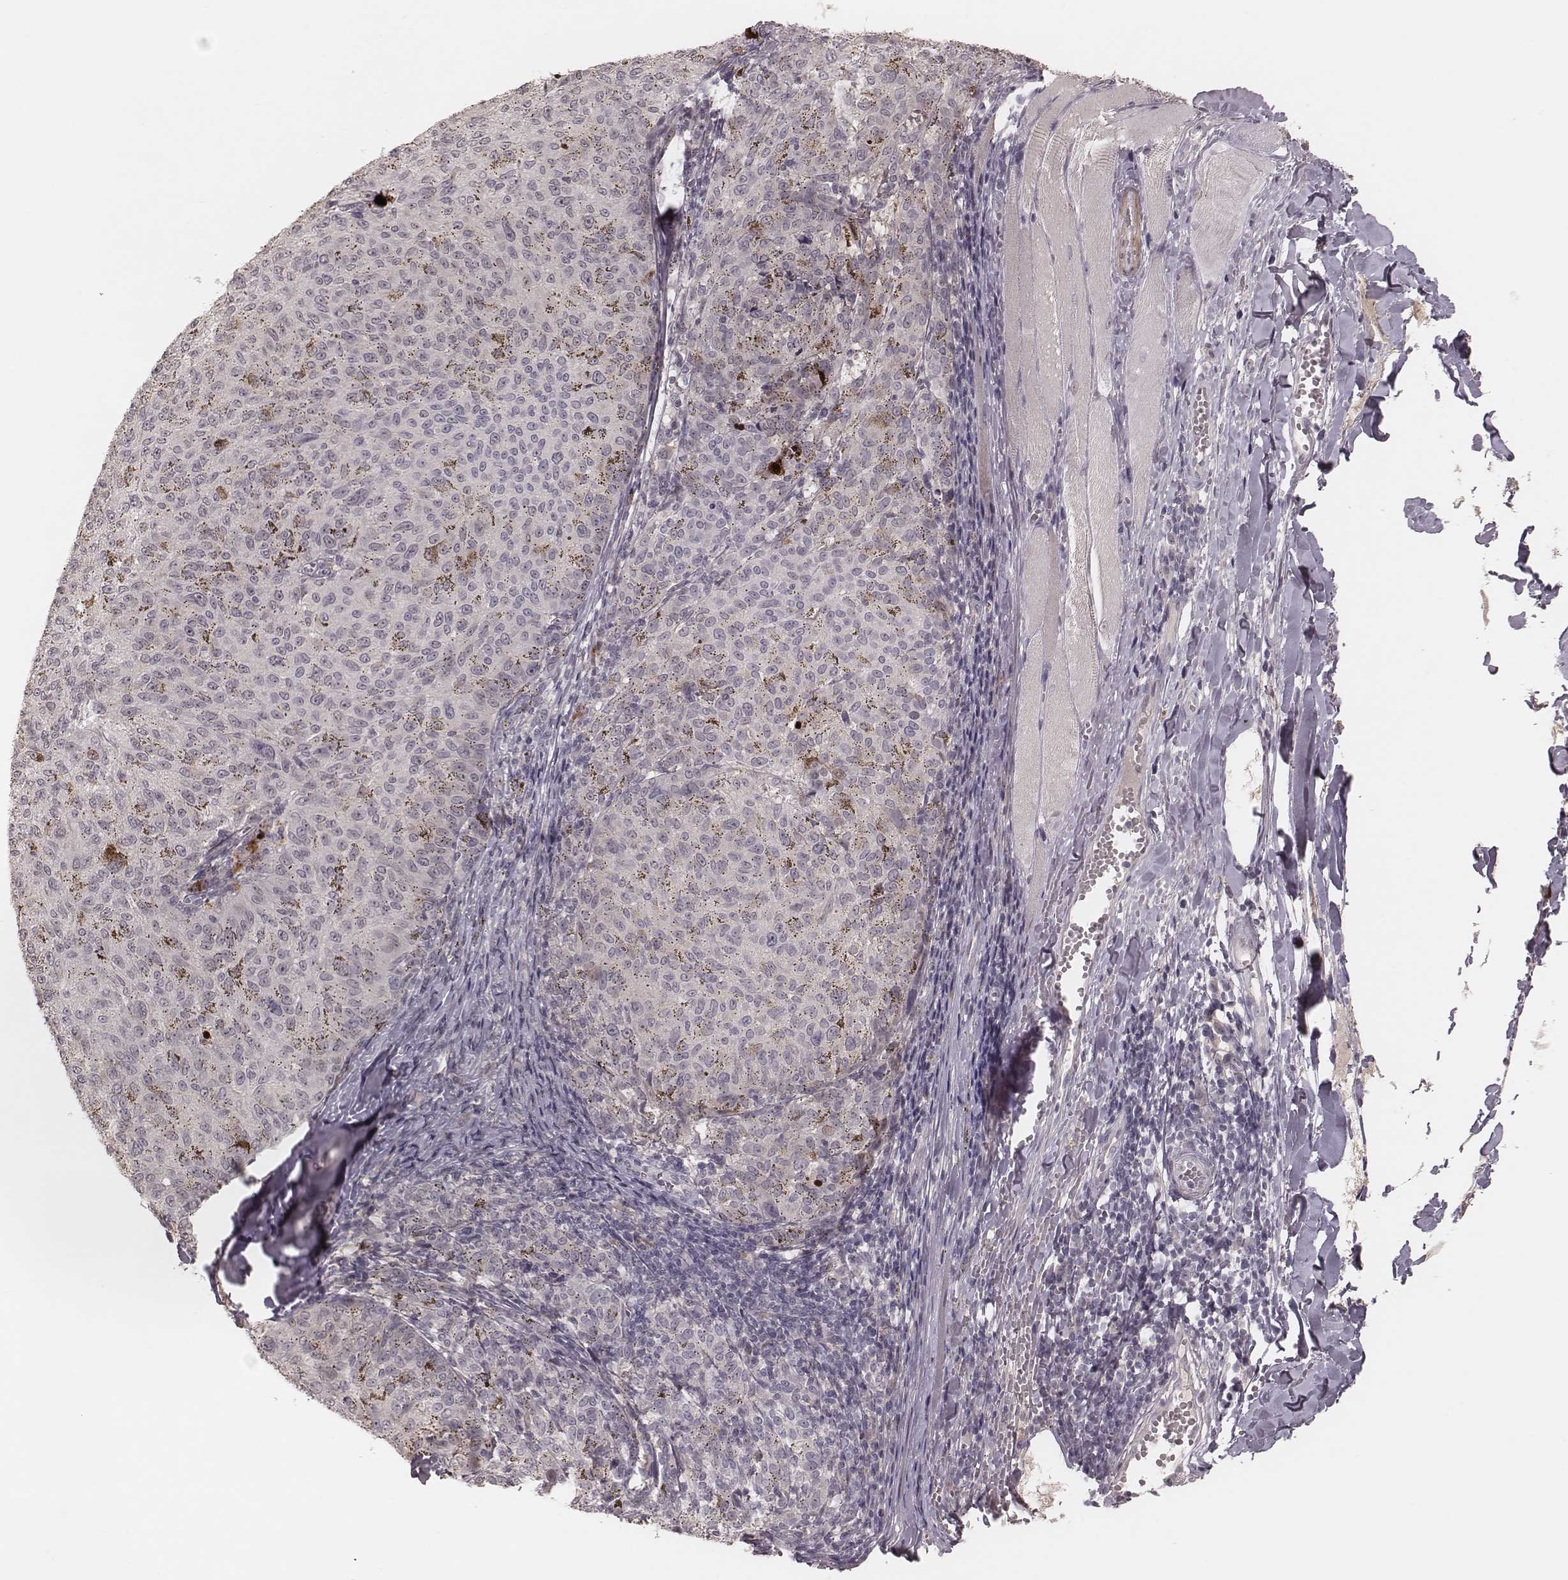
{"staining": {"intensity": "negative", "quantity": "none", "location": "none"}, "tissue": "melanoma", "cell_type": "Tumor cells", "image_type": "cancer", "snomed": [{"axis": "morphology", "description": "Malignant melanoma, NOS"}, {"axis": "topography", "description": "Skin"}], "caption": "Tumor cells are negative for protein expression in human melanoma.", "gene": "FAM13B", "patient": {"sex": "female", "age": 72}}